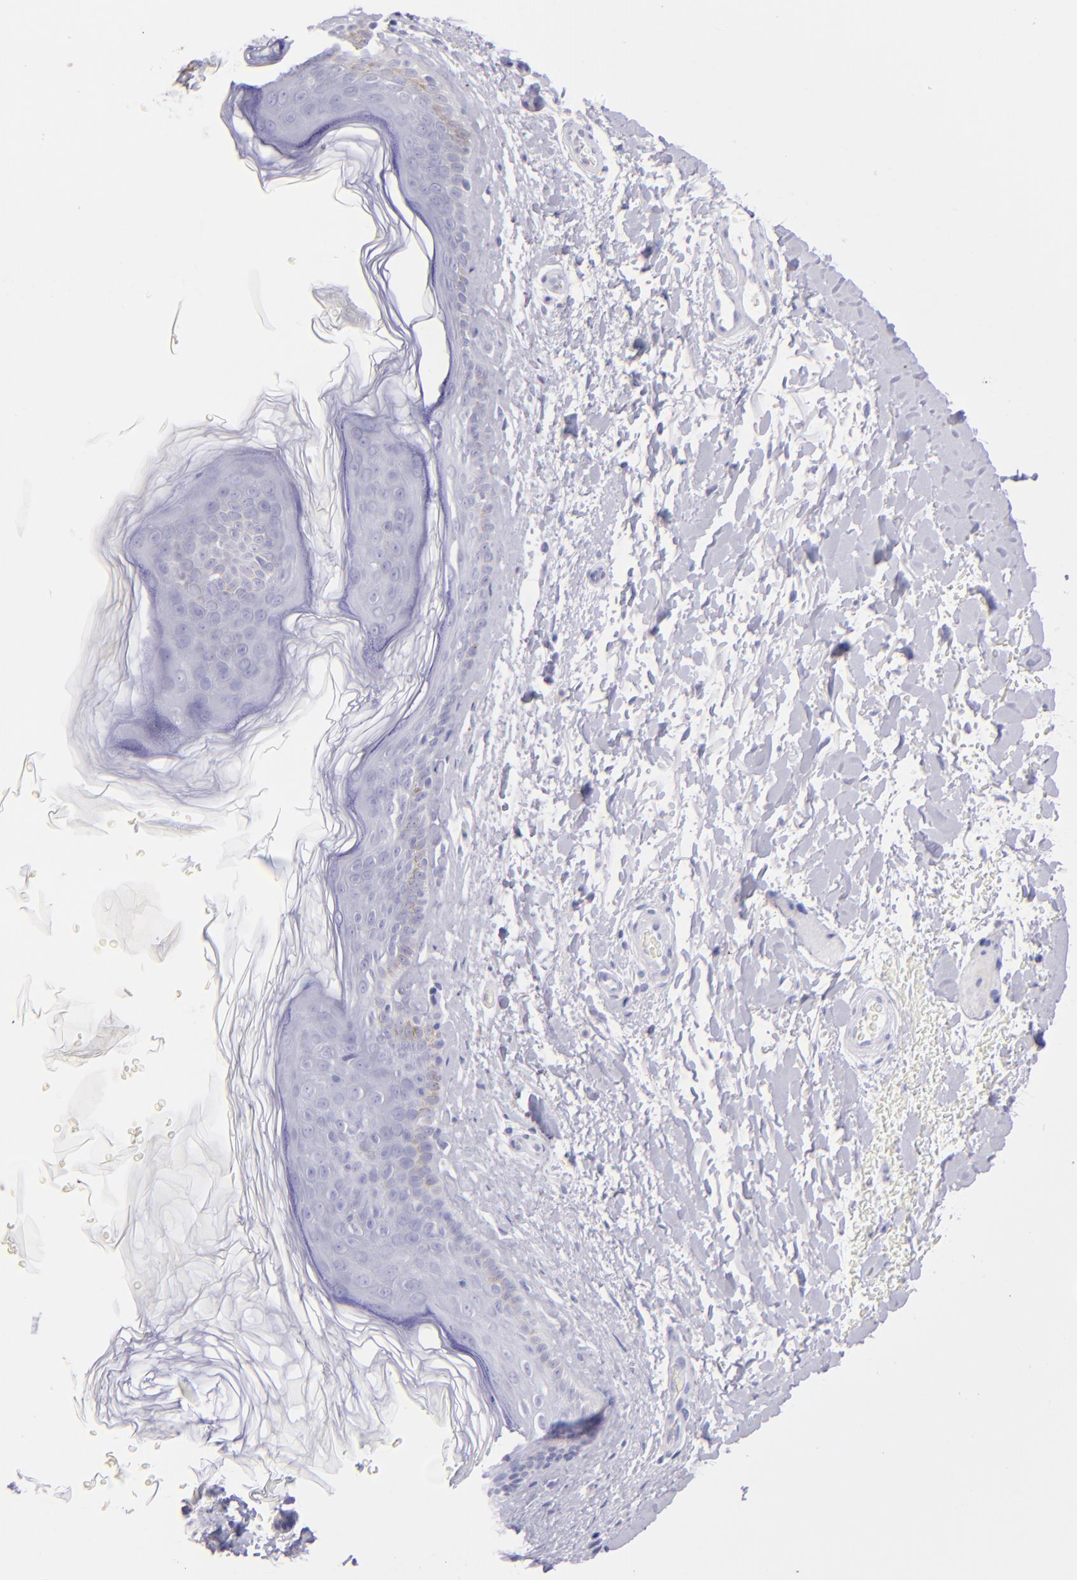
{"staining": {"intensity": "negative", "quantity": "none", "location": "none"}, "tissue": "skin", "cell_type": "Fibroblasts", "image_type": "normal", "snomed": [{"axis": "morphology", "description": "Normal tissue, NOS"}, {"axis": "topography", "description": "Skin"}], "caption": "Fibroblasts are negative for protein expression in benign human skin. (DAB immunohistochemistry (IHC) with hematoxylin counter stain).", "gene": "CD72", "patient": {"sex": "male", "age": 63}}